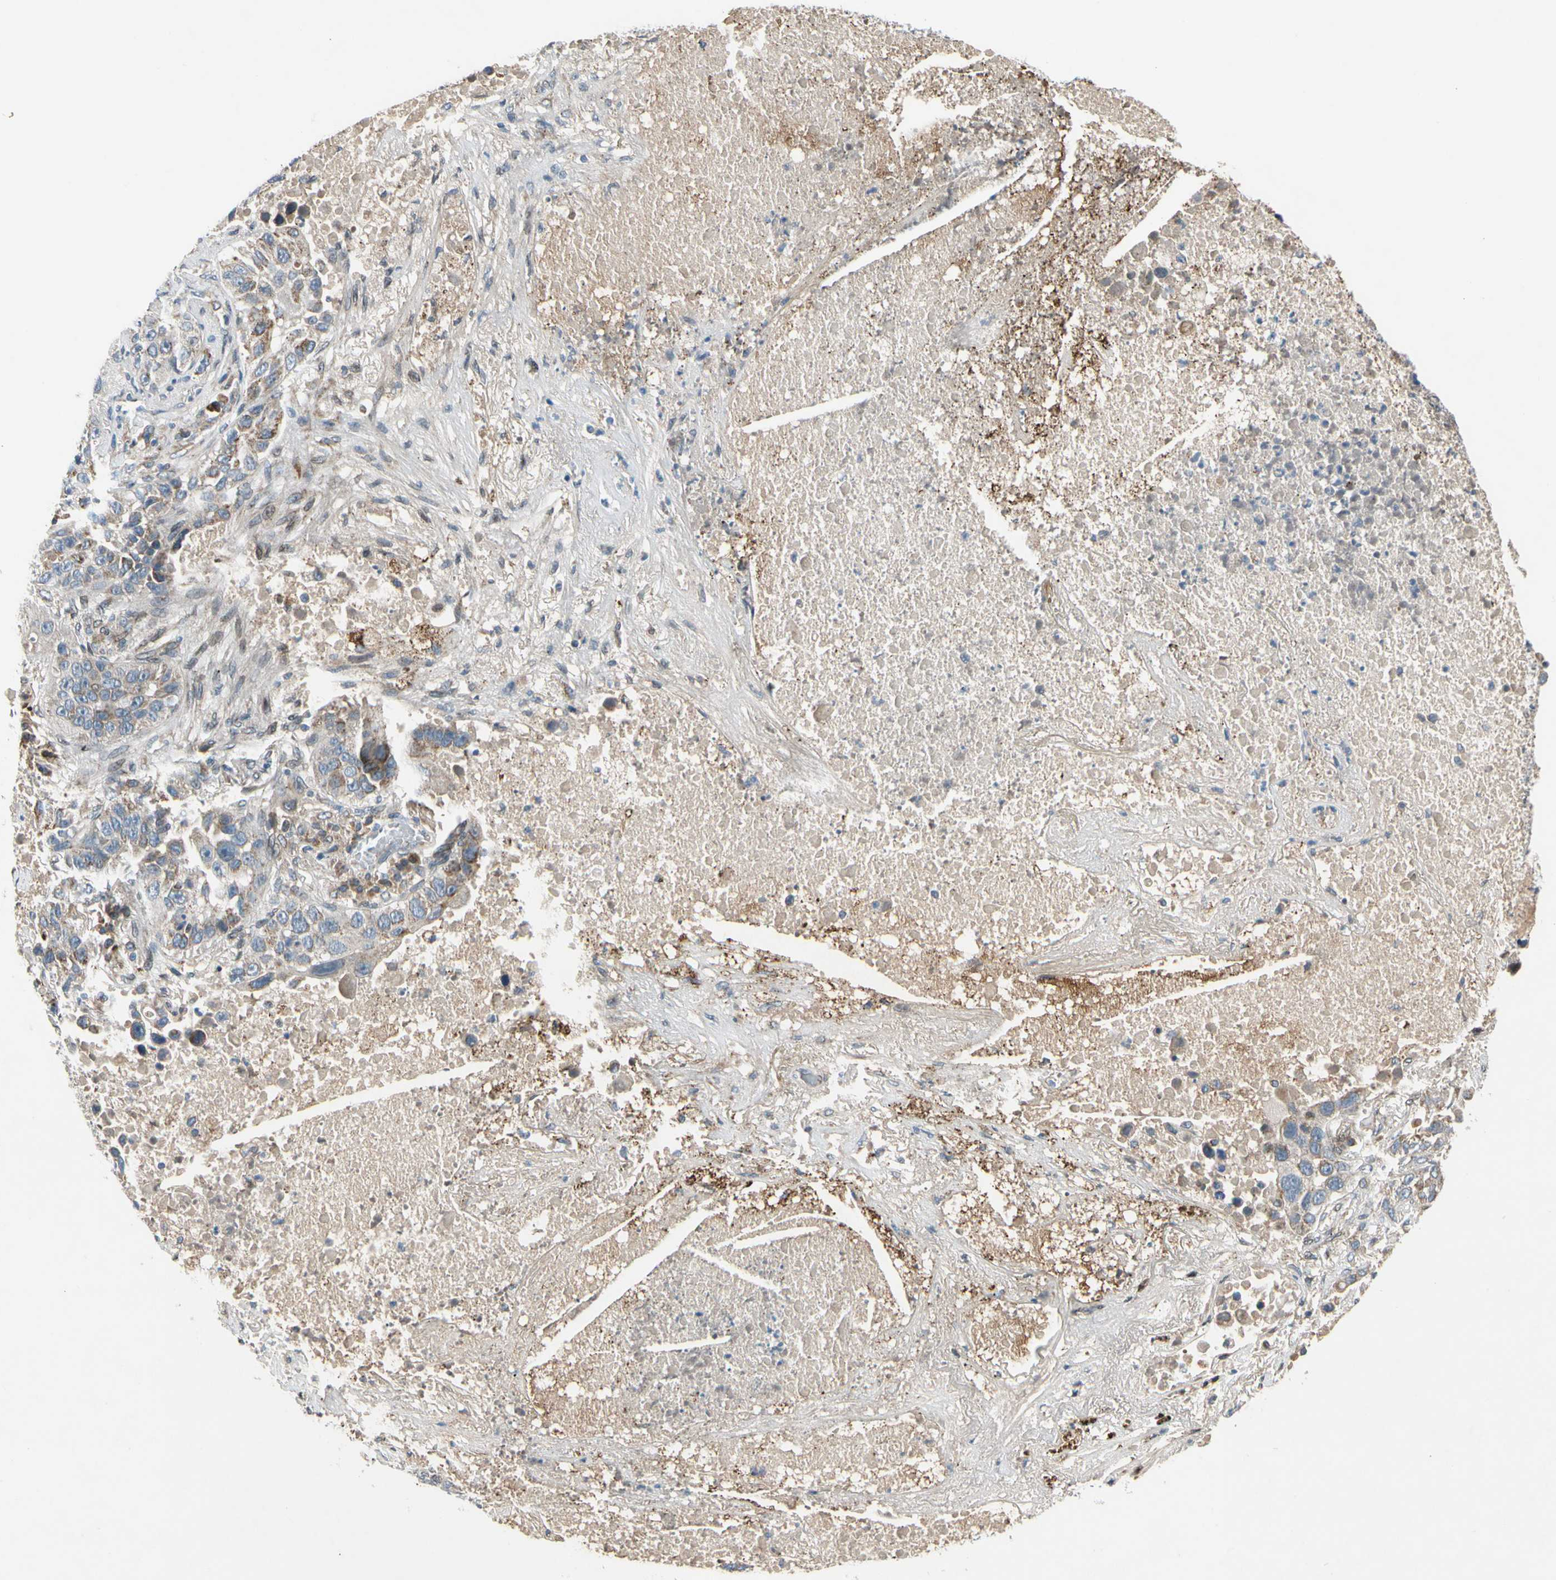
{"staining": {"intensity": "weak", "quantity": ">75%", "location": "cytoplasmic/membranous"}, "tissue": "lung cancer", "cell_type": "Tumor cells", "image_type": "cancer", "snomed": [{"axis": "morphology", "description": "Squamous cell carcinoma, NOS"}, {"axis": "topography", "description": "Lung"}], "caption": "Immunohistochemistry micrograph of lung cancer stained for a protein (brown), which reveals low levels of weak cytoplasmic/membranous expression in approximately >75% of tumor cells.", "gene": "NPHP3", "patient": {"sex": "male", "age": 57}}